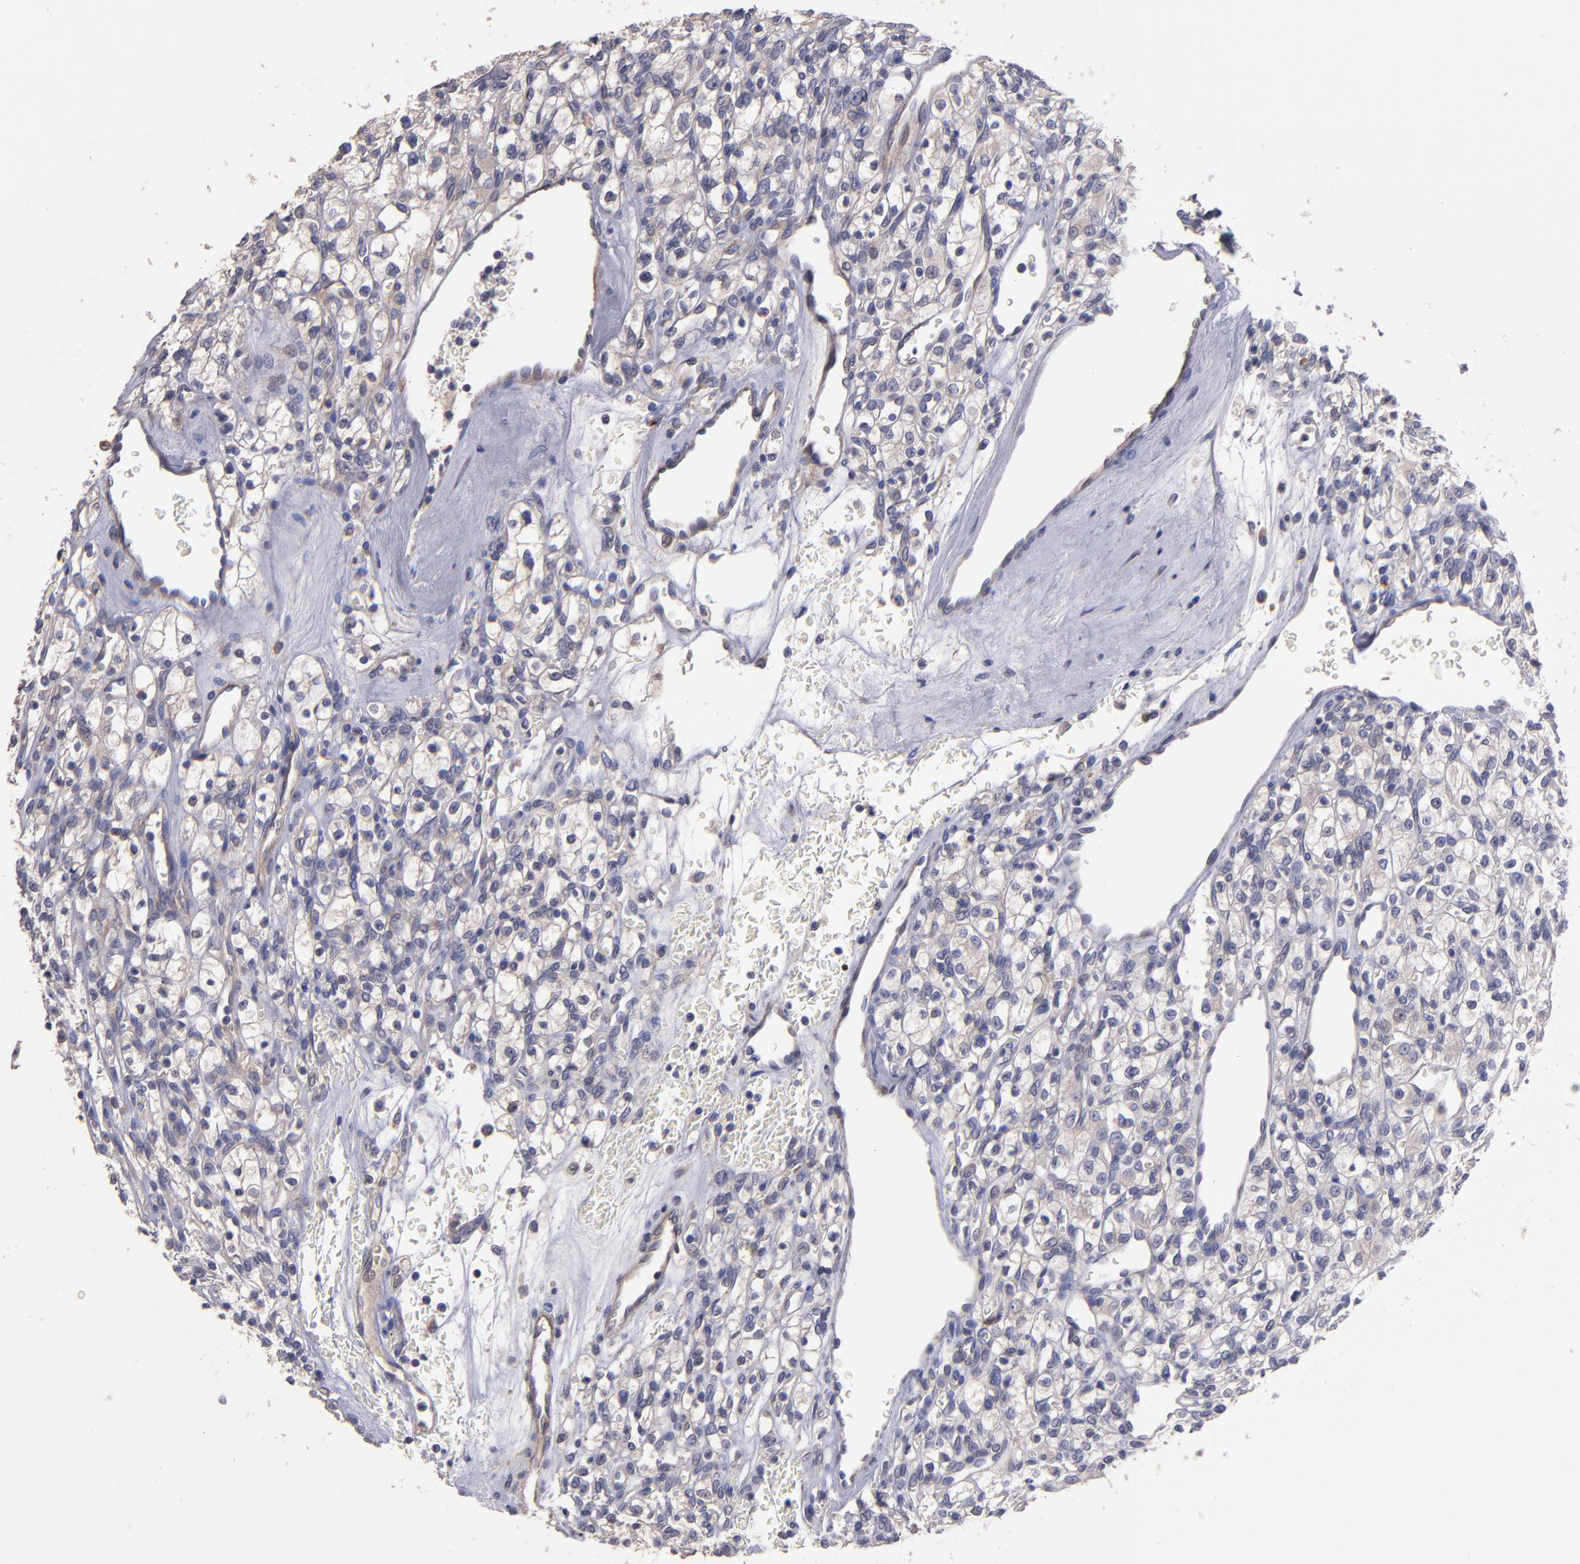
{"staining": {"intensity": "weak", "quantity": "<25%", "location": "cytoplasmic/membranous"}, "tissue": "renal cancer", "cell_type": "Tumor cells", "image_type": "cancer", "snomed": [{"axis": "morphology", "description": "Adenocarcinoma, NOS"}, {"axis": "topography", "description": "Kidney"}], "caption": "An image of human renal cancer (adenocarcinoma) is negative for staining in tumor cells.", "gene": "MAGEE1", "patient": {"sex": "female", "age": 62}}